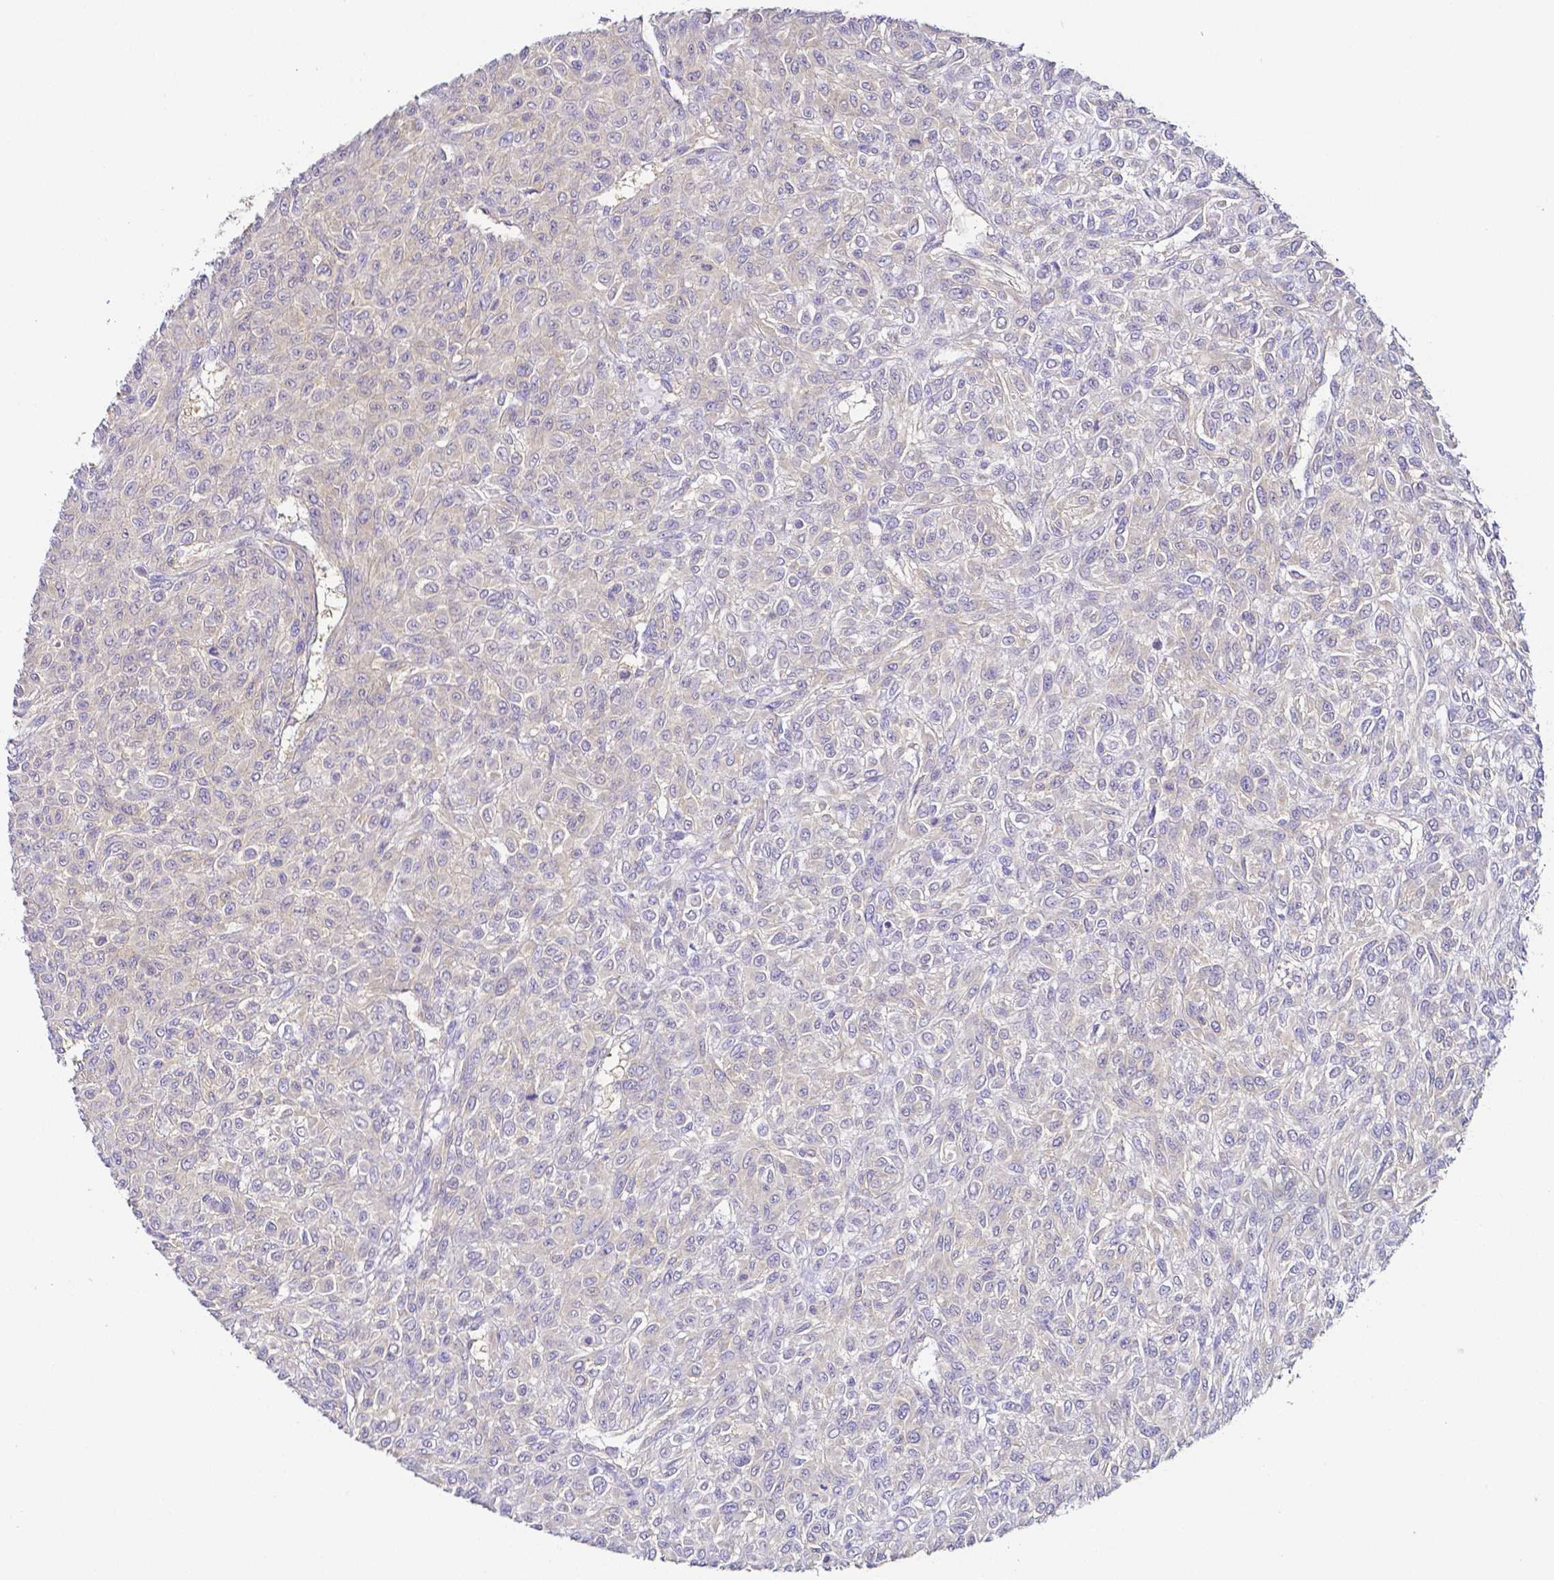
{"staining": {"intensity": "negative", "quantity": "none", "location": "none"}, "tissue": "renal cancer", "cell_type": "Tumor cells", "image_type": "cancer", "snomed": [{"axis": "morphology", "description": "Adenocarcinoma, NOS"}, {"axis": "topography", "description": "Kidney"}], "caption": "The histopathology image displays no staining of tumor cells in renal cancer (adenocarcinoma).", "gene": "PKP3", "patient": {"sex": "male", "age": 58}}